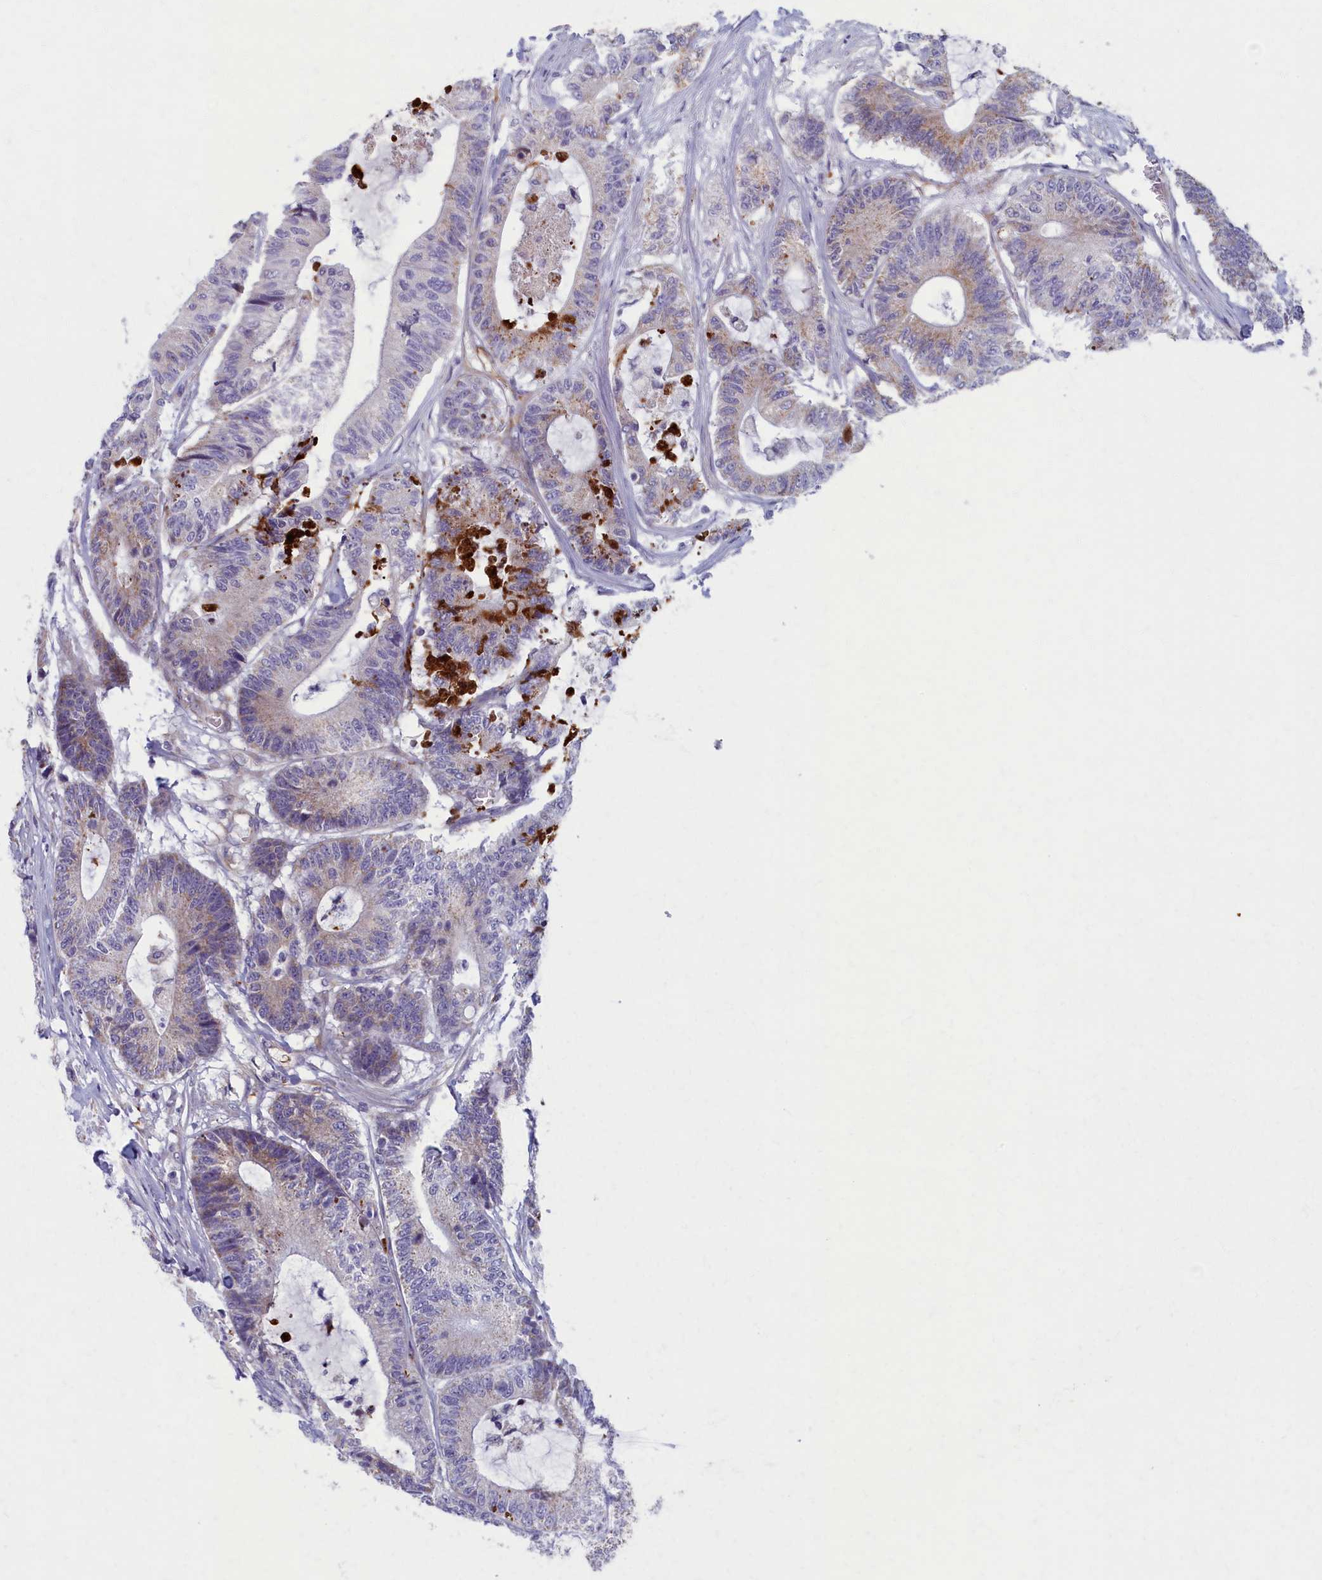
{"staining": {"intensity": "moderate", "quantity": "<25%", "location": "cytoplasmic/membranous"}, "tissue": "colorectal cancer", "cell_type": "Tumor cells", "image_type": "cancer", "snomed": [{"axis": "morphology", "description": "Adenocarcinoma, NOS"}, {"axis": "topography", "description": "Colon"}], "caption": "Brown immunohistochemical staining in colorectal cancer (adenocarcinoma) exhibits moderate cytoplasmic/membranous positivity in approximately <25% of tumor cells. Using DAB (3,3'-diaminobenzidine) (brown) and hematoxylin (blue) stains, captured at high magnification using brightfield microscopy.", "gene": "MRPS25", "patient": {"sex": "female", "age": 84}}